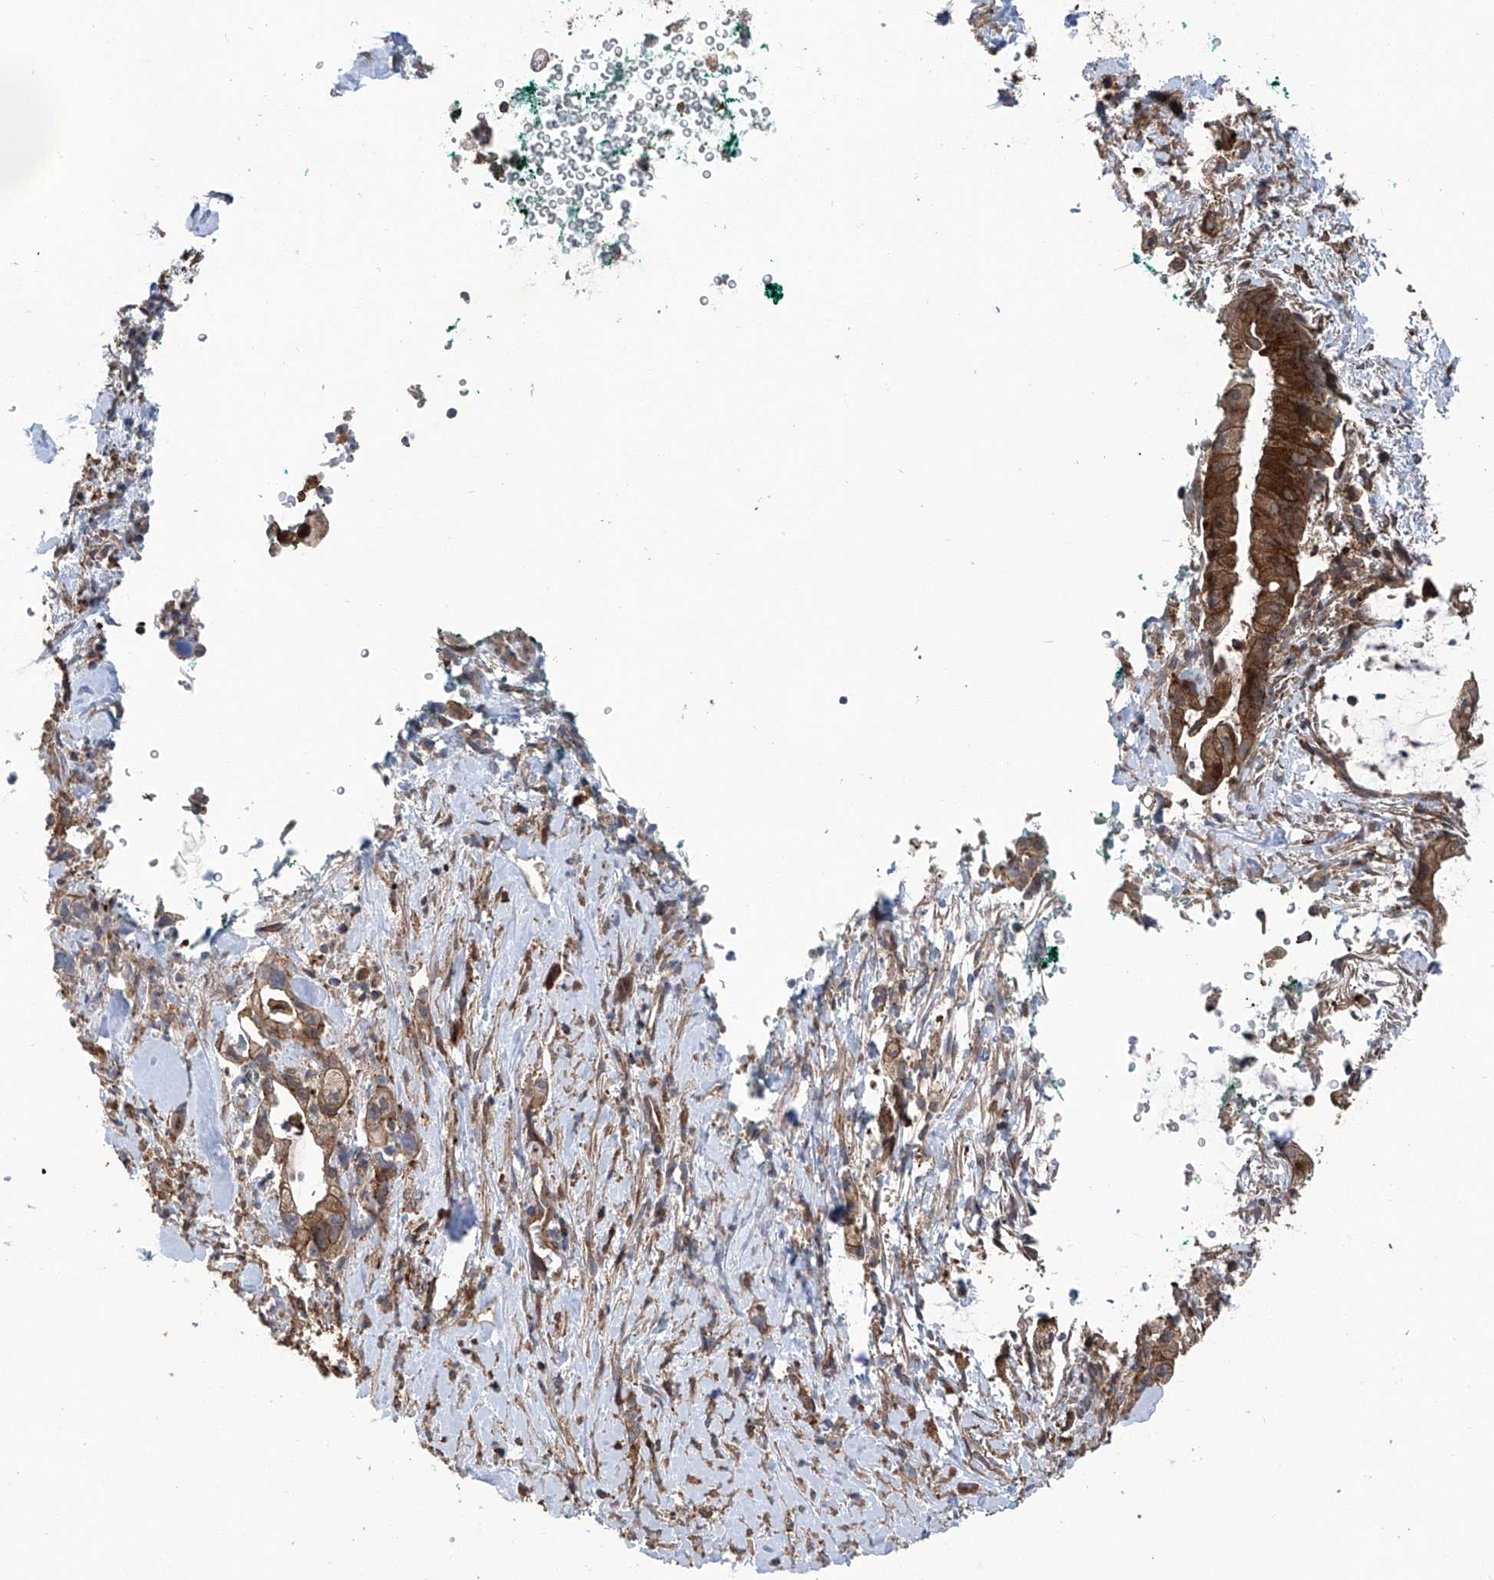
{"staining": {"intensity": "strong", "quantity": ">75%", "location": "cytoplasmic/membranous"}, "tissue": "pancreatic cancer", "cell_type": "Tumor cells", "image_type": "cancer", "snomed": [{"axis": "morphology", "description": "Adenocarcinoma, NOS"}, {"axis": "topography", "description": "Pancreas"}], "caption": "An immunohistochemistry photomicrograph of neoplastic tissue is shown. Protein staining in brown shows strong cytoplasmic/membranous positivity in adenocarcinoma (pancreatic) within tumor cells.", "gene": "SMAP1", "patient": {"sex": "male", "age": 53}}